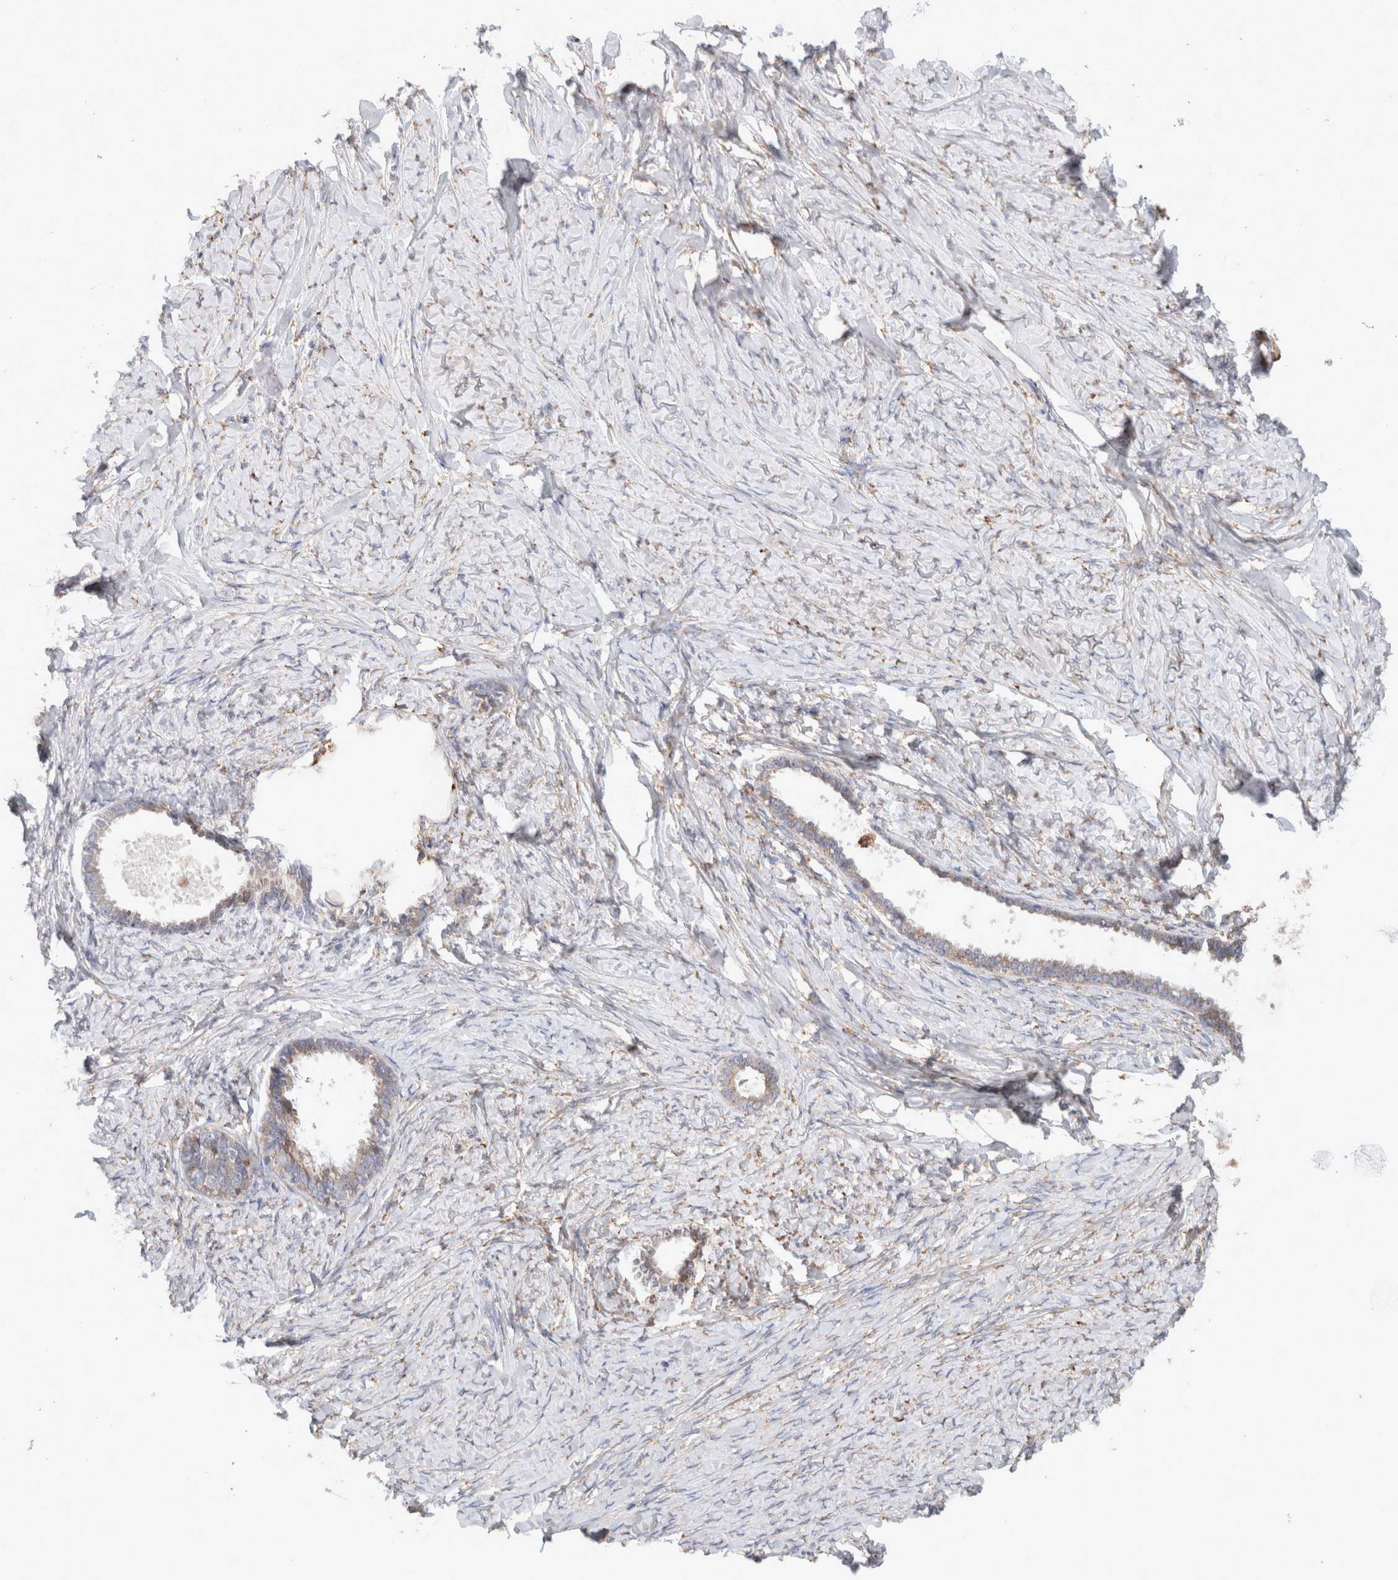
{"staining": {"intensity": "weak", "quantity": "<25%", "location": "cytoplasmic/membranous"}, "tissue": "ovarian cancer", "cell_type": "Tumor cells", "image_type": "cancer", "snomed": [{"axis": "morphology", "description": "Cystadenocarcinoma, serous, NOS"}, {"axis": "topography", "description": "Ovary"}], "caption": "Ovarian serous cystadenocarcinoma stained for a protein using immunohistochemistry demonstrates no expression tumor cells.", "gene": "P4HA1", "patient": {"sex": "female", "age": 79}}